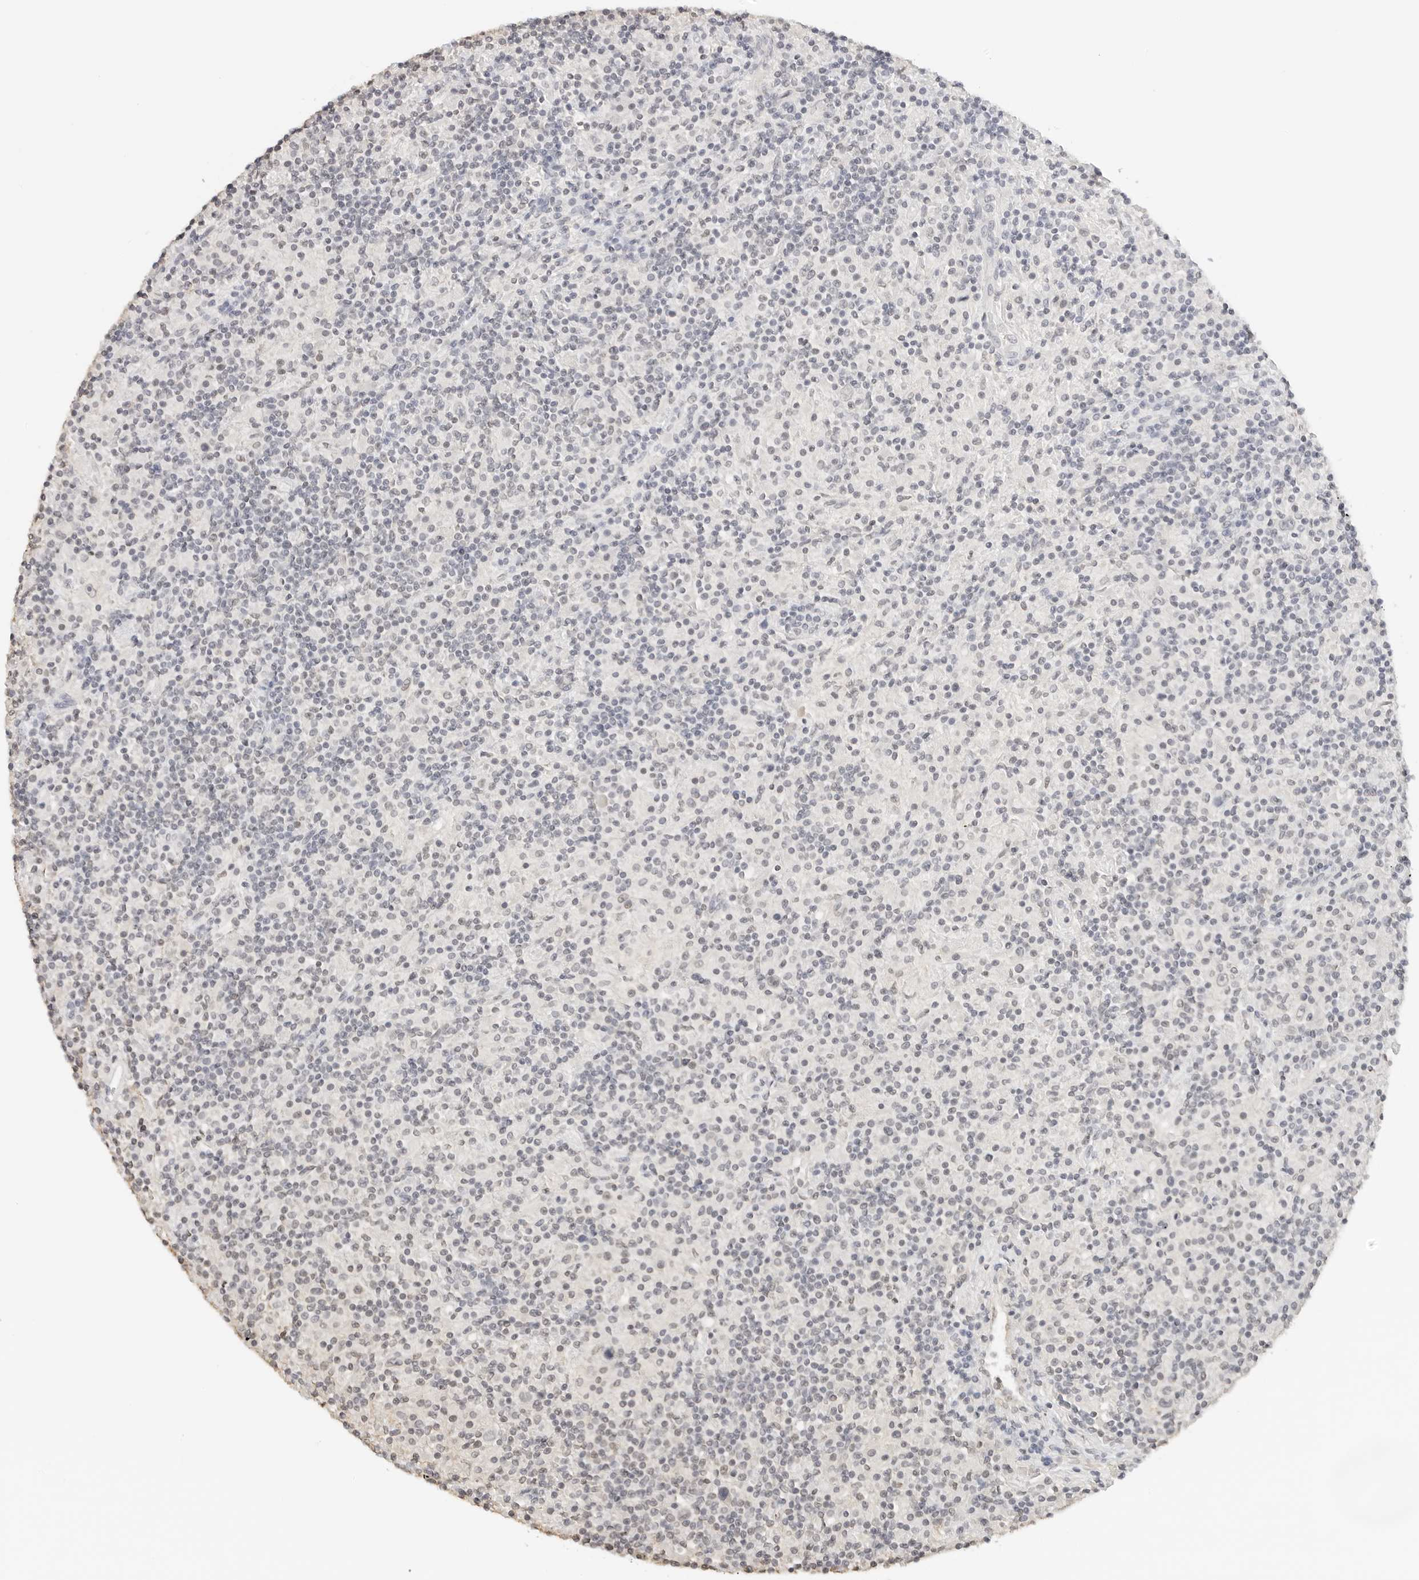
{"staining": {"intensity": "negative", "quantity": "none", "location": "none"}, "tissue": "lymphoma", "cell_type": "Tumor cells", "image_type": "cancer", "snomed": [{"axis": "morphology", "description": "Hodgkin's disease, NOS"}, {"axis": "topography", "description": "Lymph node"}], "caption": "The micrograph shows no staining of tumor cells in lymphoma.", "gene": "PCDH19", "patient": {"sex": "male", "age": 70}}